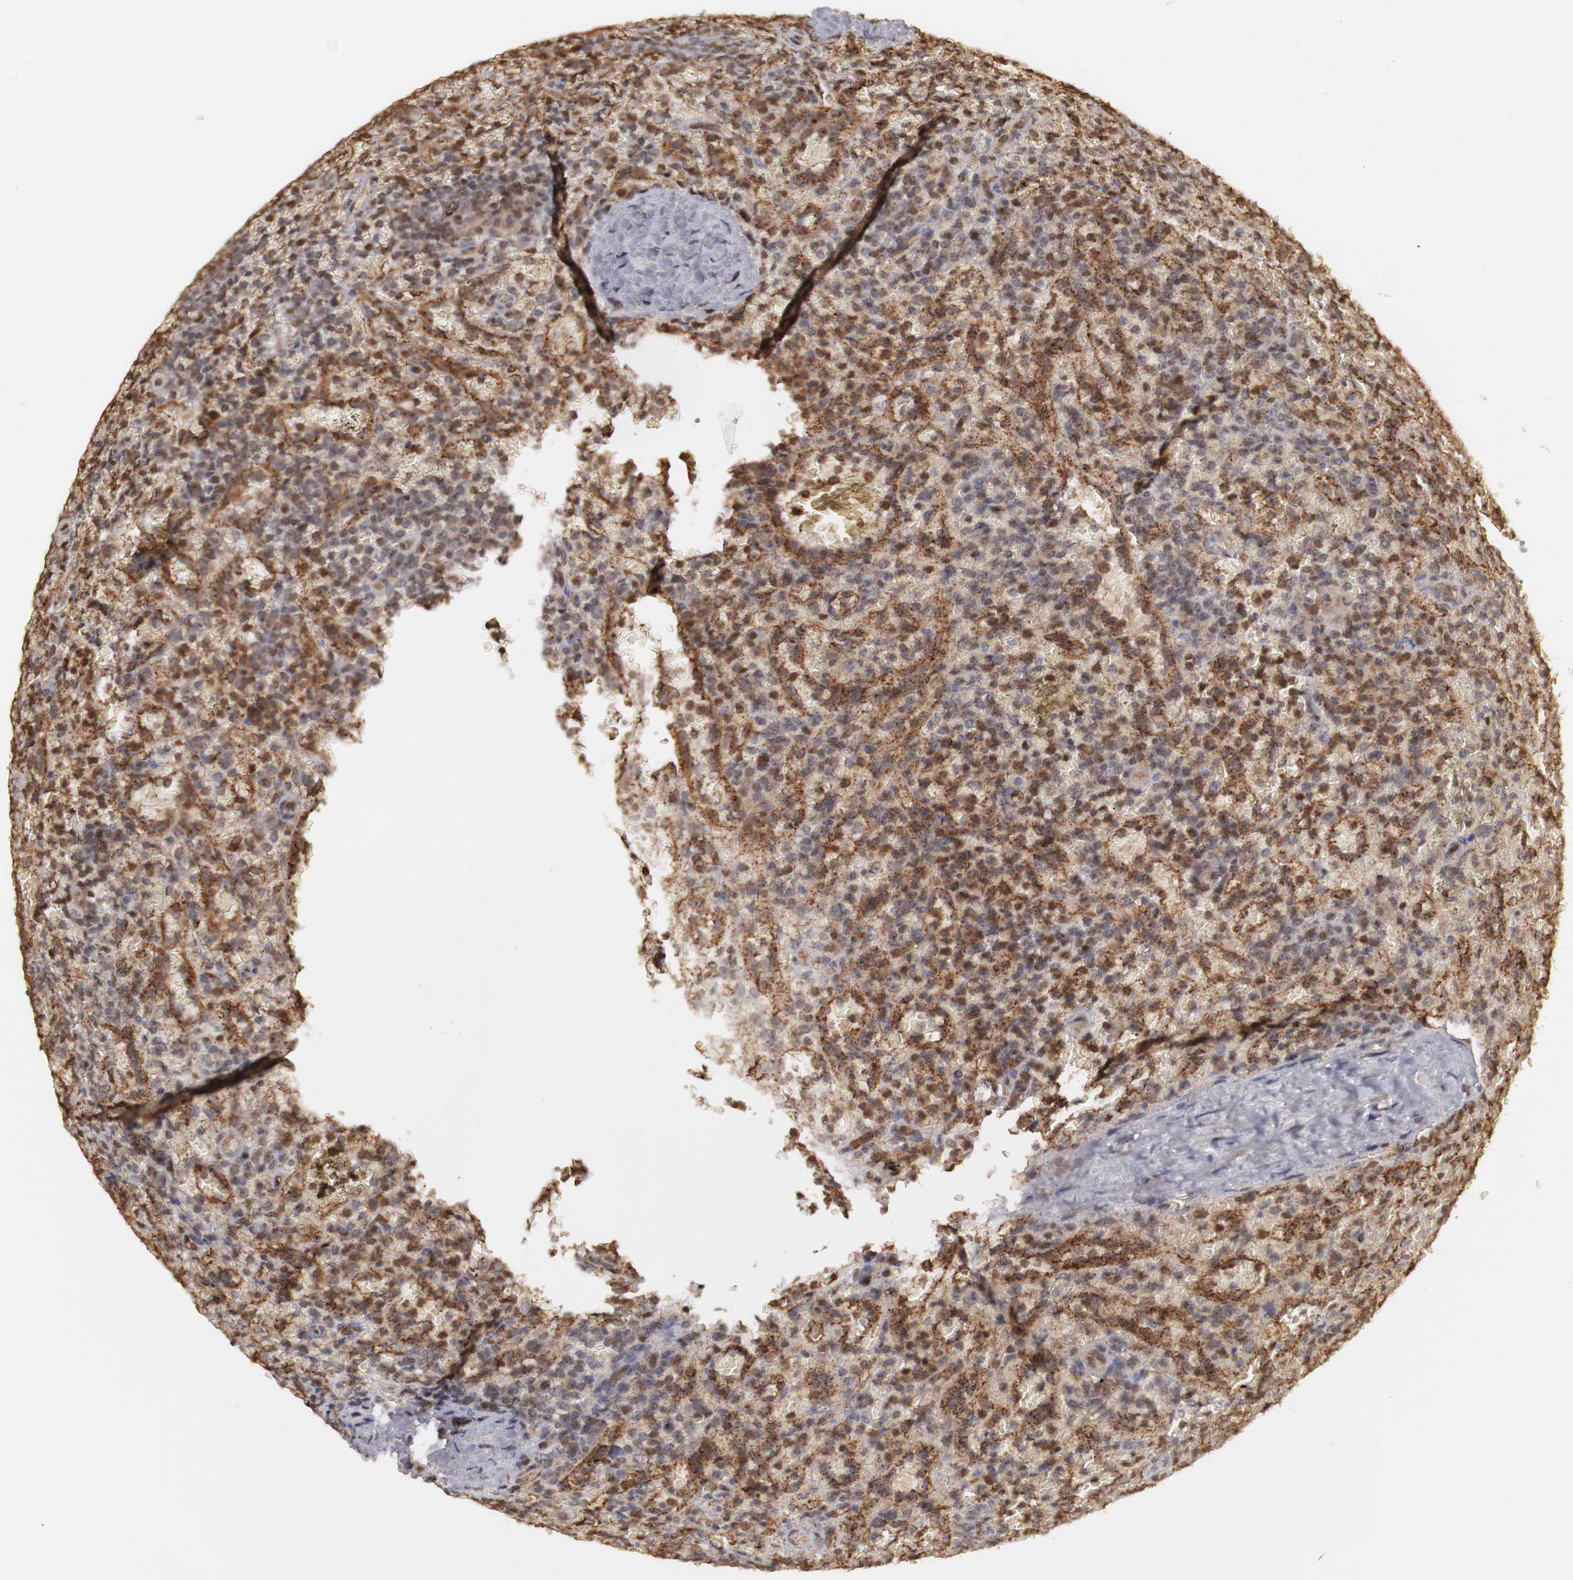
{"staining": {"intensity": "moderate", "quantity": ">75%", "location": "cytoplasmic/membranous,nuclear"}, "tissue": "lymphoma", "cell_type": "Tumor cells", "image_type": "cancer", "snomed": [{"axis": "morphology", "description": "Malignant lymphoma, non-Hodgkin's type, Low grade"}, {"axis": "topography", "description": "Spleen"}], "caption": "A photomicrograph of low-grade malignant lymphoma, non-Hodgkin's type stained for a protein demonstrates moderate cytoplasmic/membranous and nuclear brown staining in tumor cells. Nuclei are stained in blue.", "gene": "PLEKHA1", "patient": {"sex": "female", "age": 64}}